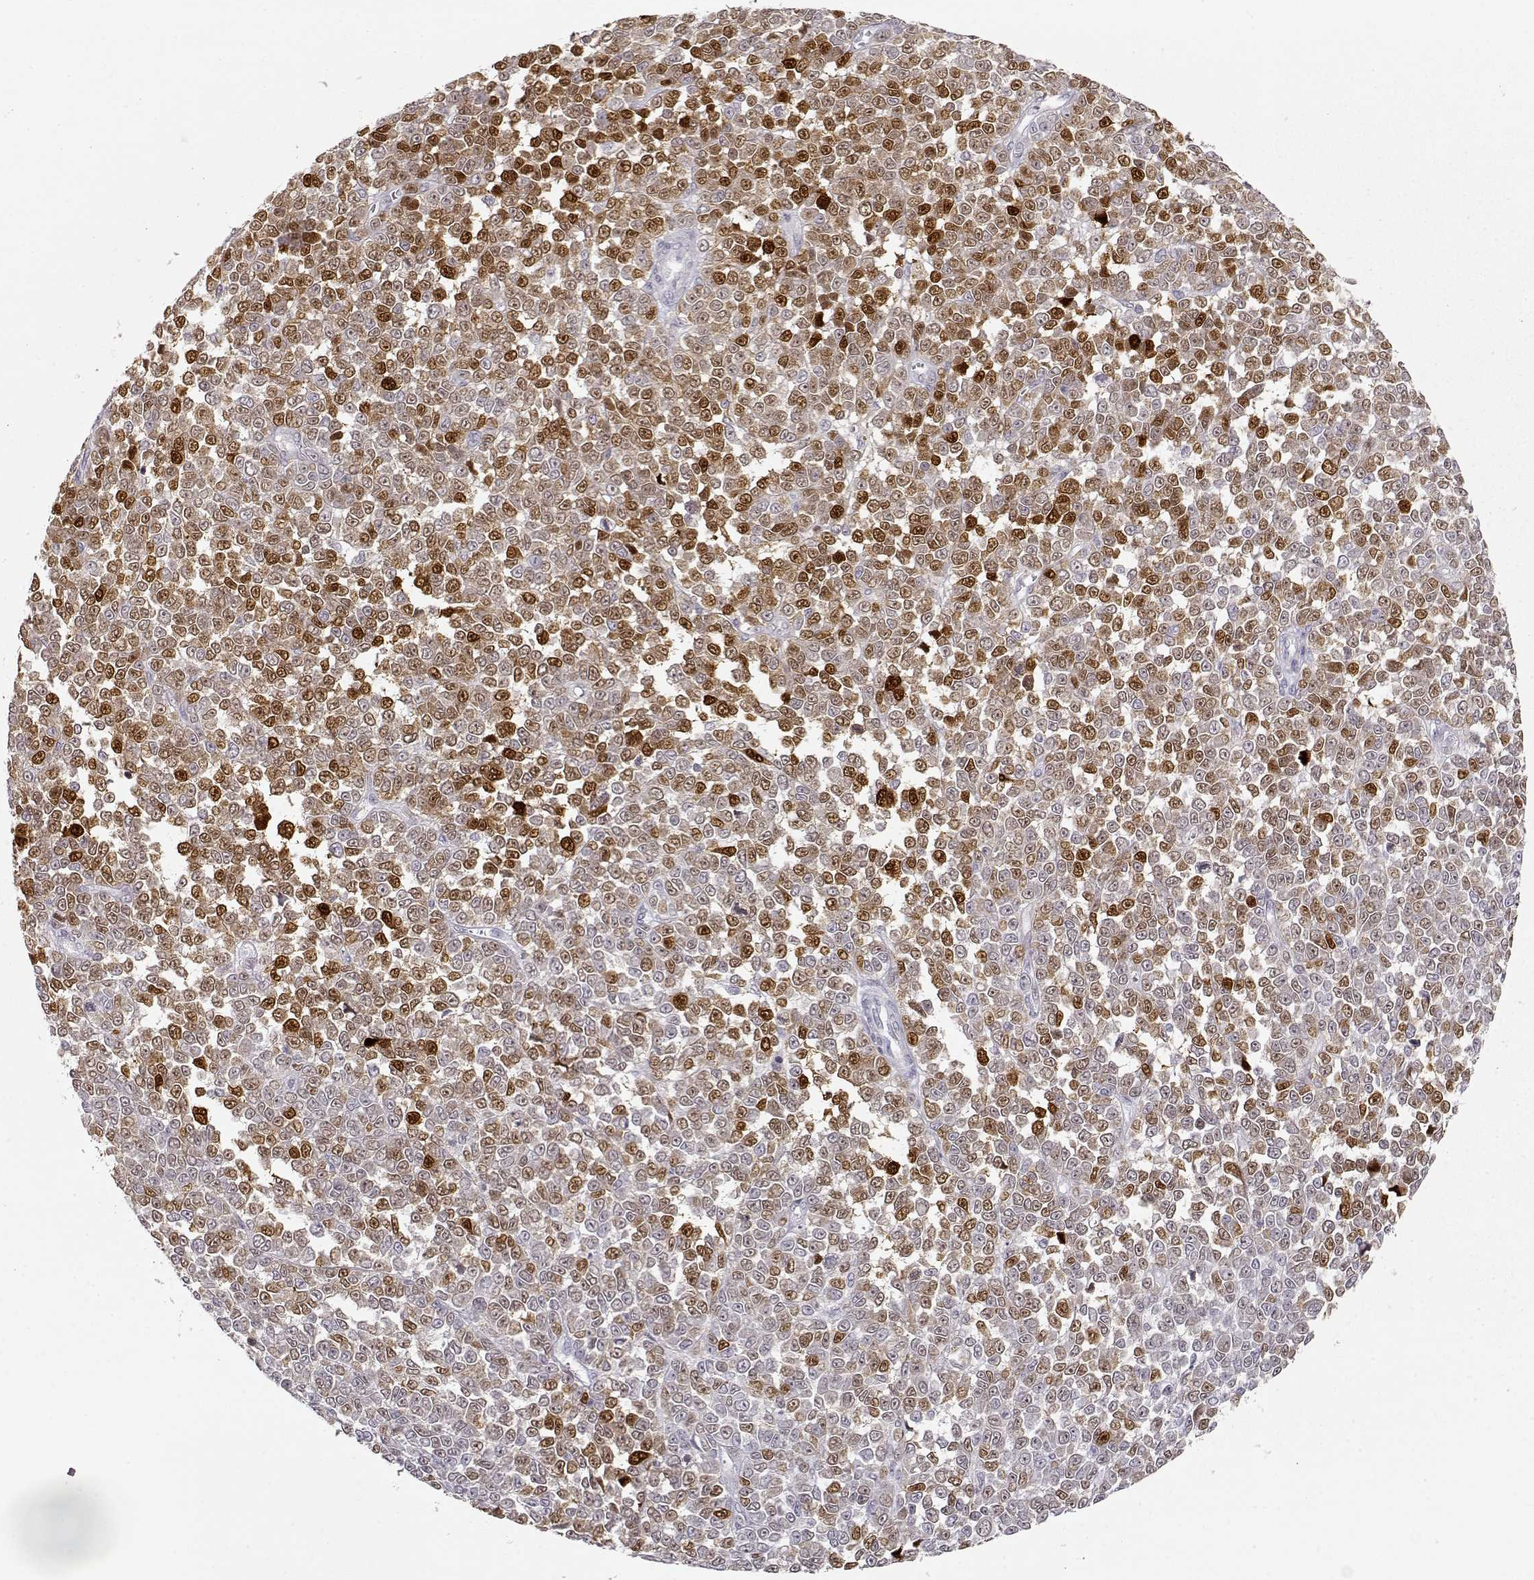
{"staining": {"intensity": "moderate", "quantity": "25%-75%", "location": "cytoplasmic/membranous,nuclear"}, "tissue": "melanoma", "cell_type": "Tumor cells", "image_type": "cancer", "snomed": [{"axis": "morphology", "description": "Malignant melanoma, NOS"}, {"axis": "topography", "description": "Skin"}], "caption": "This is a histology image of immunohistochemistry (IHC) staining of melanoma, which shows moderate expression in the cytoplasmic/membranous and nuclear of tumor cells.", "gene": "S100B", "patient": {"sex": "female", "age": 95}}